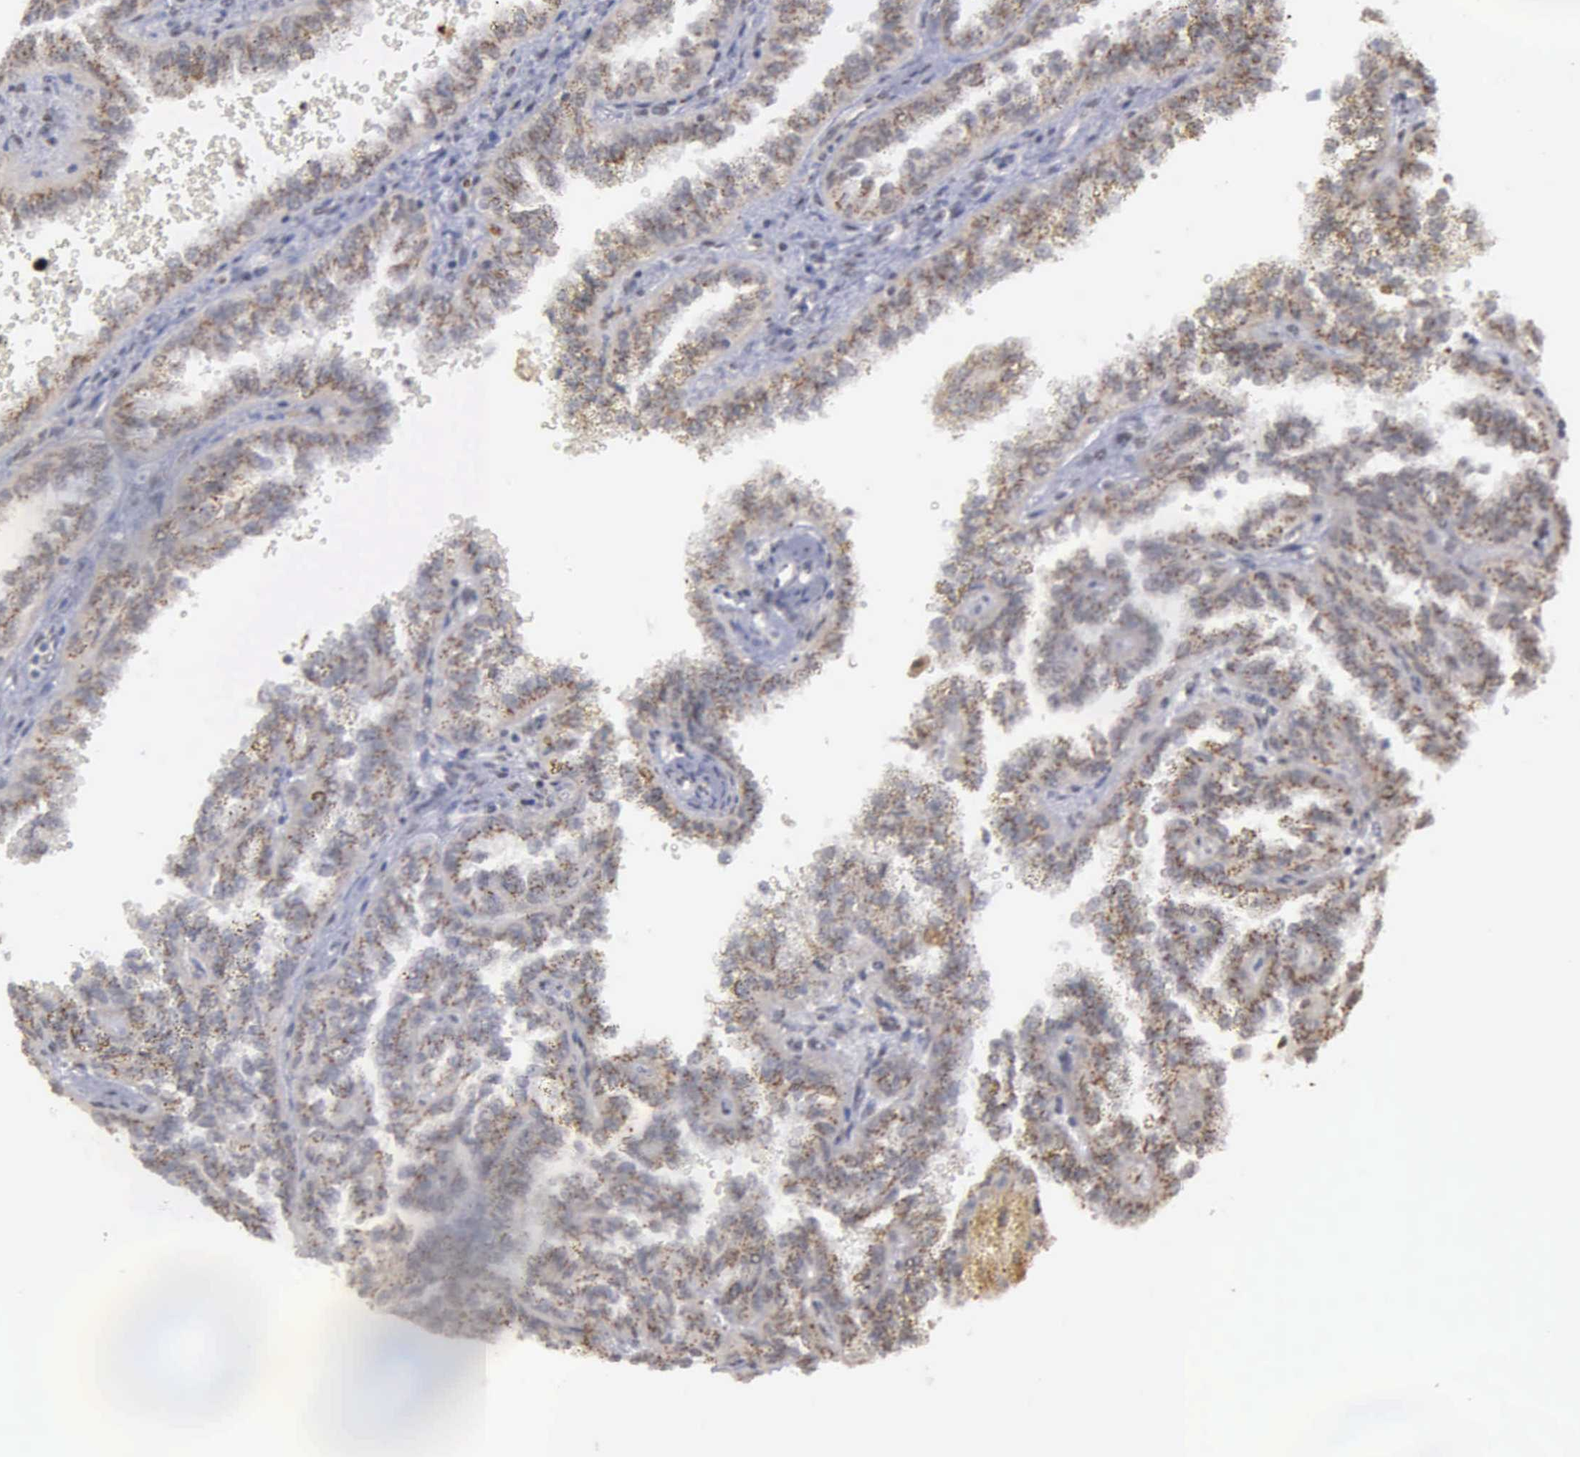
{"staining": {"intensity": "moderate", "quantity": ">75%", "location": "cytoplasmic/membranous,nuclear"}, "tissue": "renal cancer", "cell_type": "Tumor cells", "image_type": "cancer", "snomed": [{"axis": "morphology", "description": "Inflammation, NOS"}, {"axis": "morphology", "description": "Adenocarcinoma, NOS"}, {"axis": "topography", "description": "Kidney"}], "caption": "Human renal cancer stained with a protein marker shows moderate staining in tumor cells.", "gene": "GTF2A1", "patient": {"sex": "male", "age": 68}}